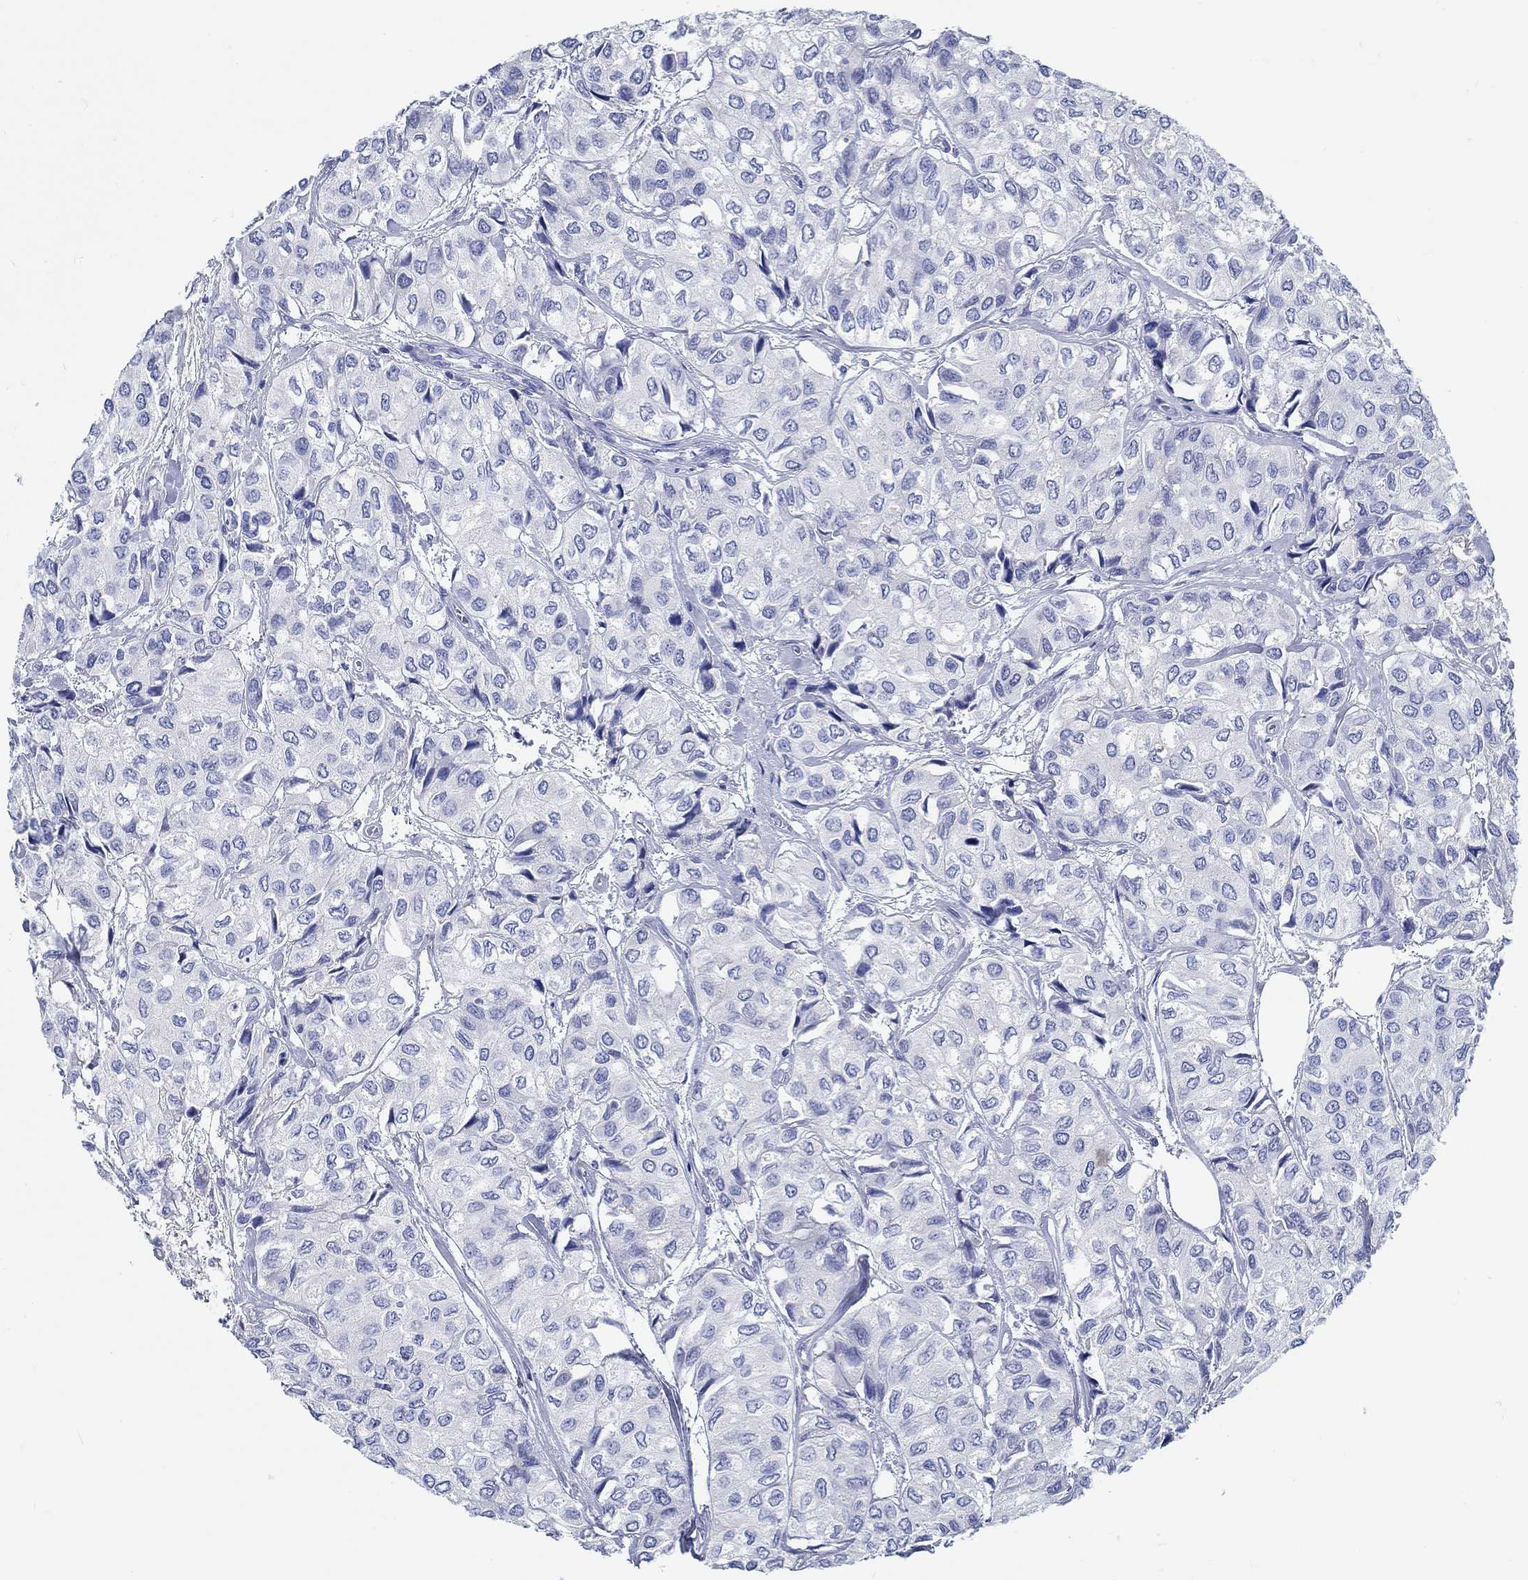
{"staining": {"intensity": "negative", "quantity": "none", "location": "none"}, "tissue": "urothelial cancer", "cell_type": "Tumor cells", "image_type": "cancer", "snomed": [{"axis": "morphology", "description": "Urothelial carcinoma, High grade"}, {"axis": "topography", "description": "Urinary bladder"}], "caption": "DAB (3,3'-diaminobenzidine) immunohistochemical staining of human urothelial carcinoma (high-grade) exhibits no significant staining in tumor cells.", "gene": "FBXO2", "patient": {"sex": "male", "age": 73}}